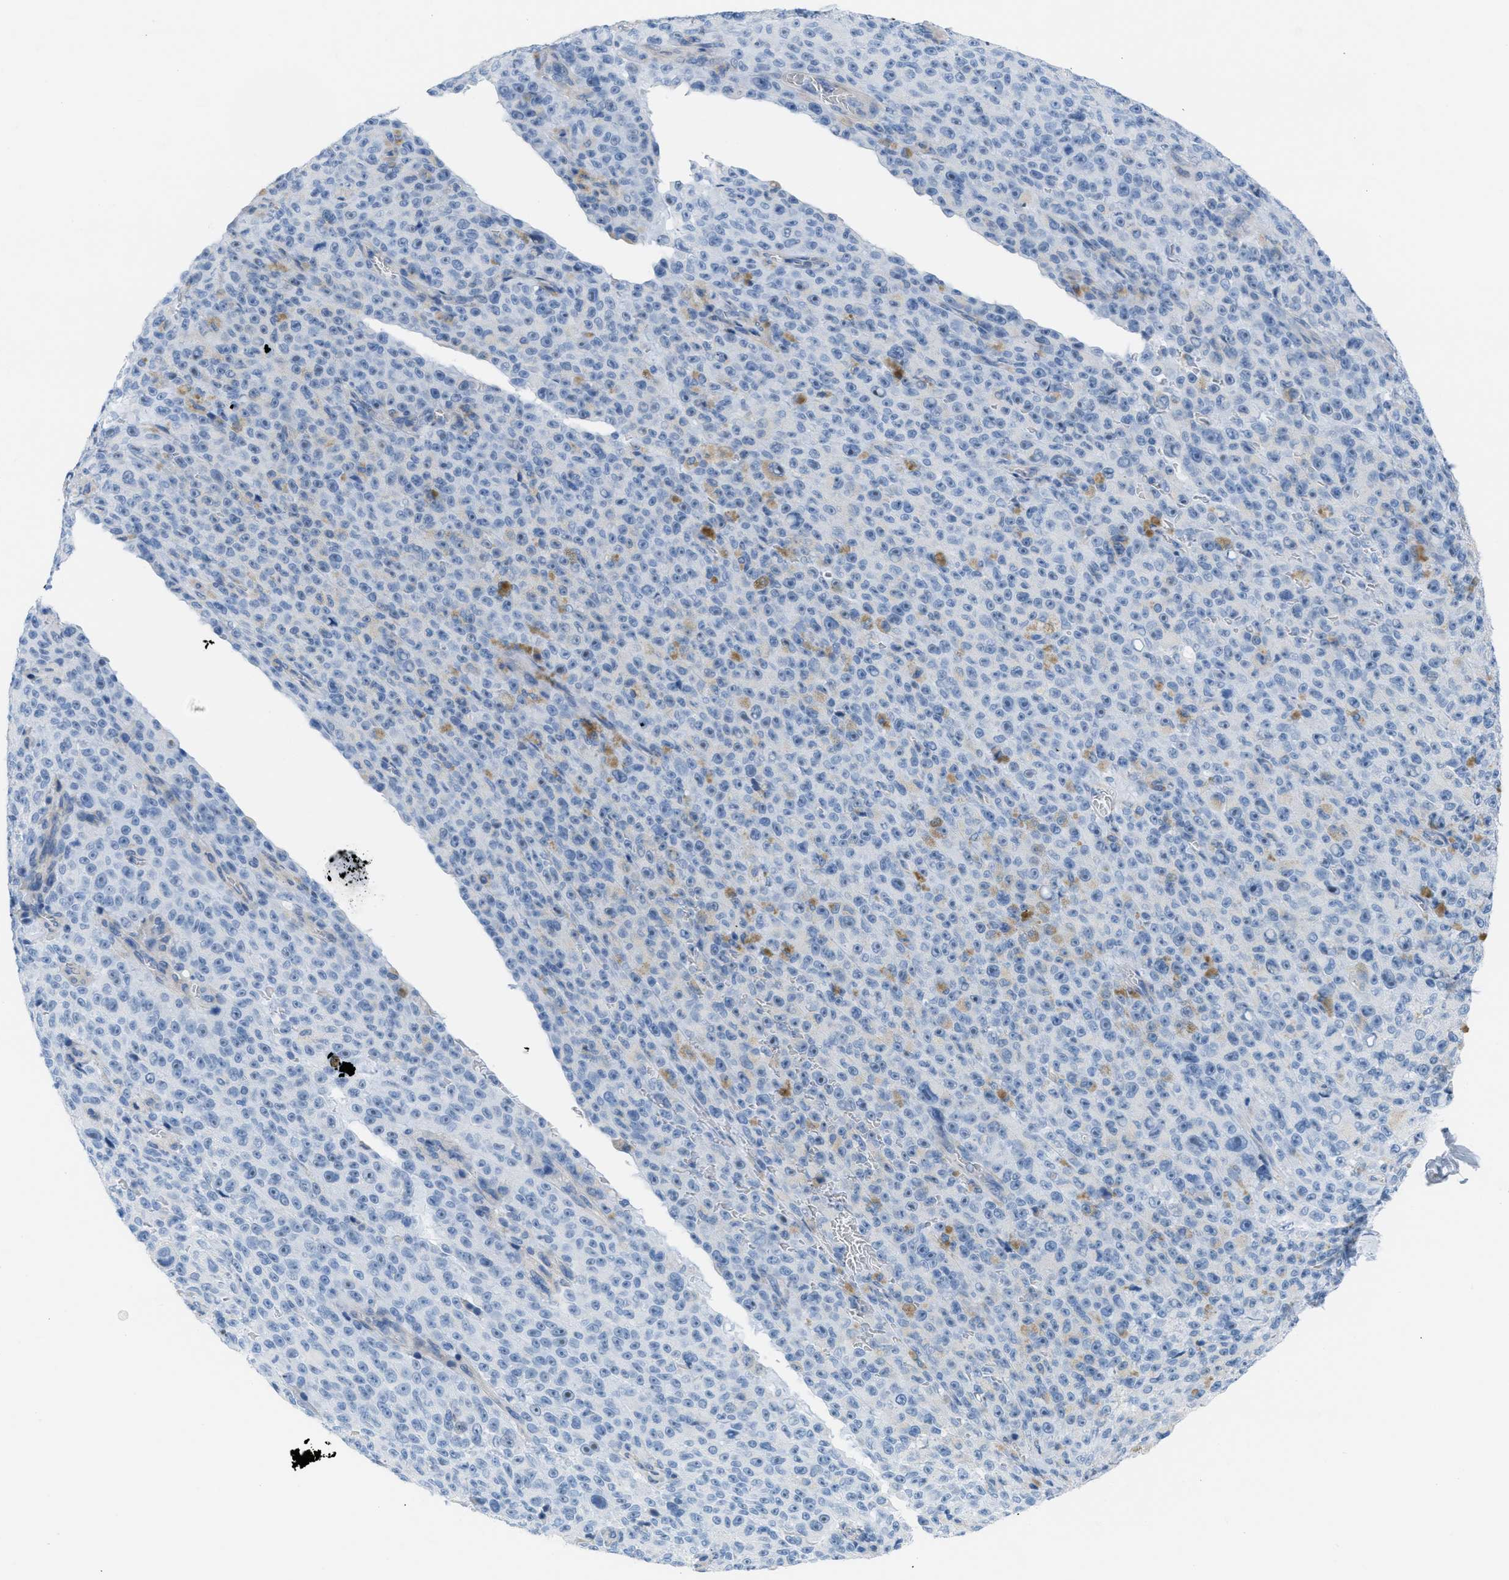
{"staining": {"intensity": "negative", "quantity": "none", "location": "none"}, "tissue": "melanoma", "cell_type": "Tumor cells", "image_type": "cancer", "snomed": [{"axis": "morphology", "description": "Malignant melanoma, NOS"}, {"axis": "topography", "description": "Skin"}], "caption": "Tumor cells are negative for protein expression in human melanoma. (DAB (3,3'-diaminobenzidine) immunohistochemistry (IHC) with hematoxylin counter stain).", "gene": "ASGR1", "patient": {"sex": "female", "age": 82}}